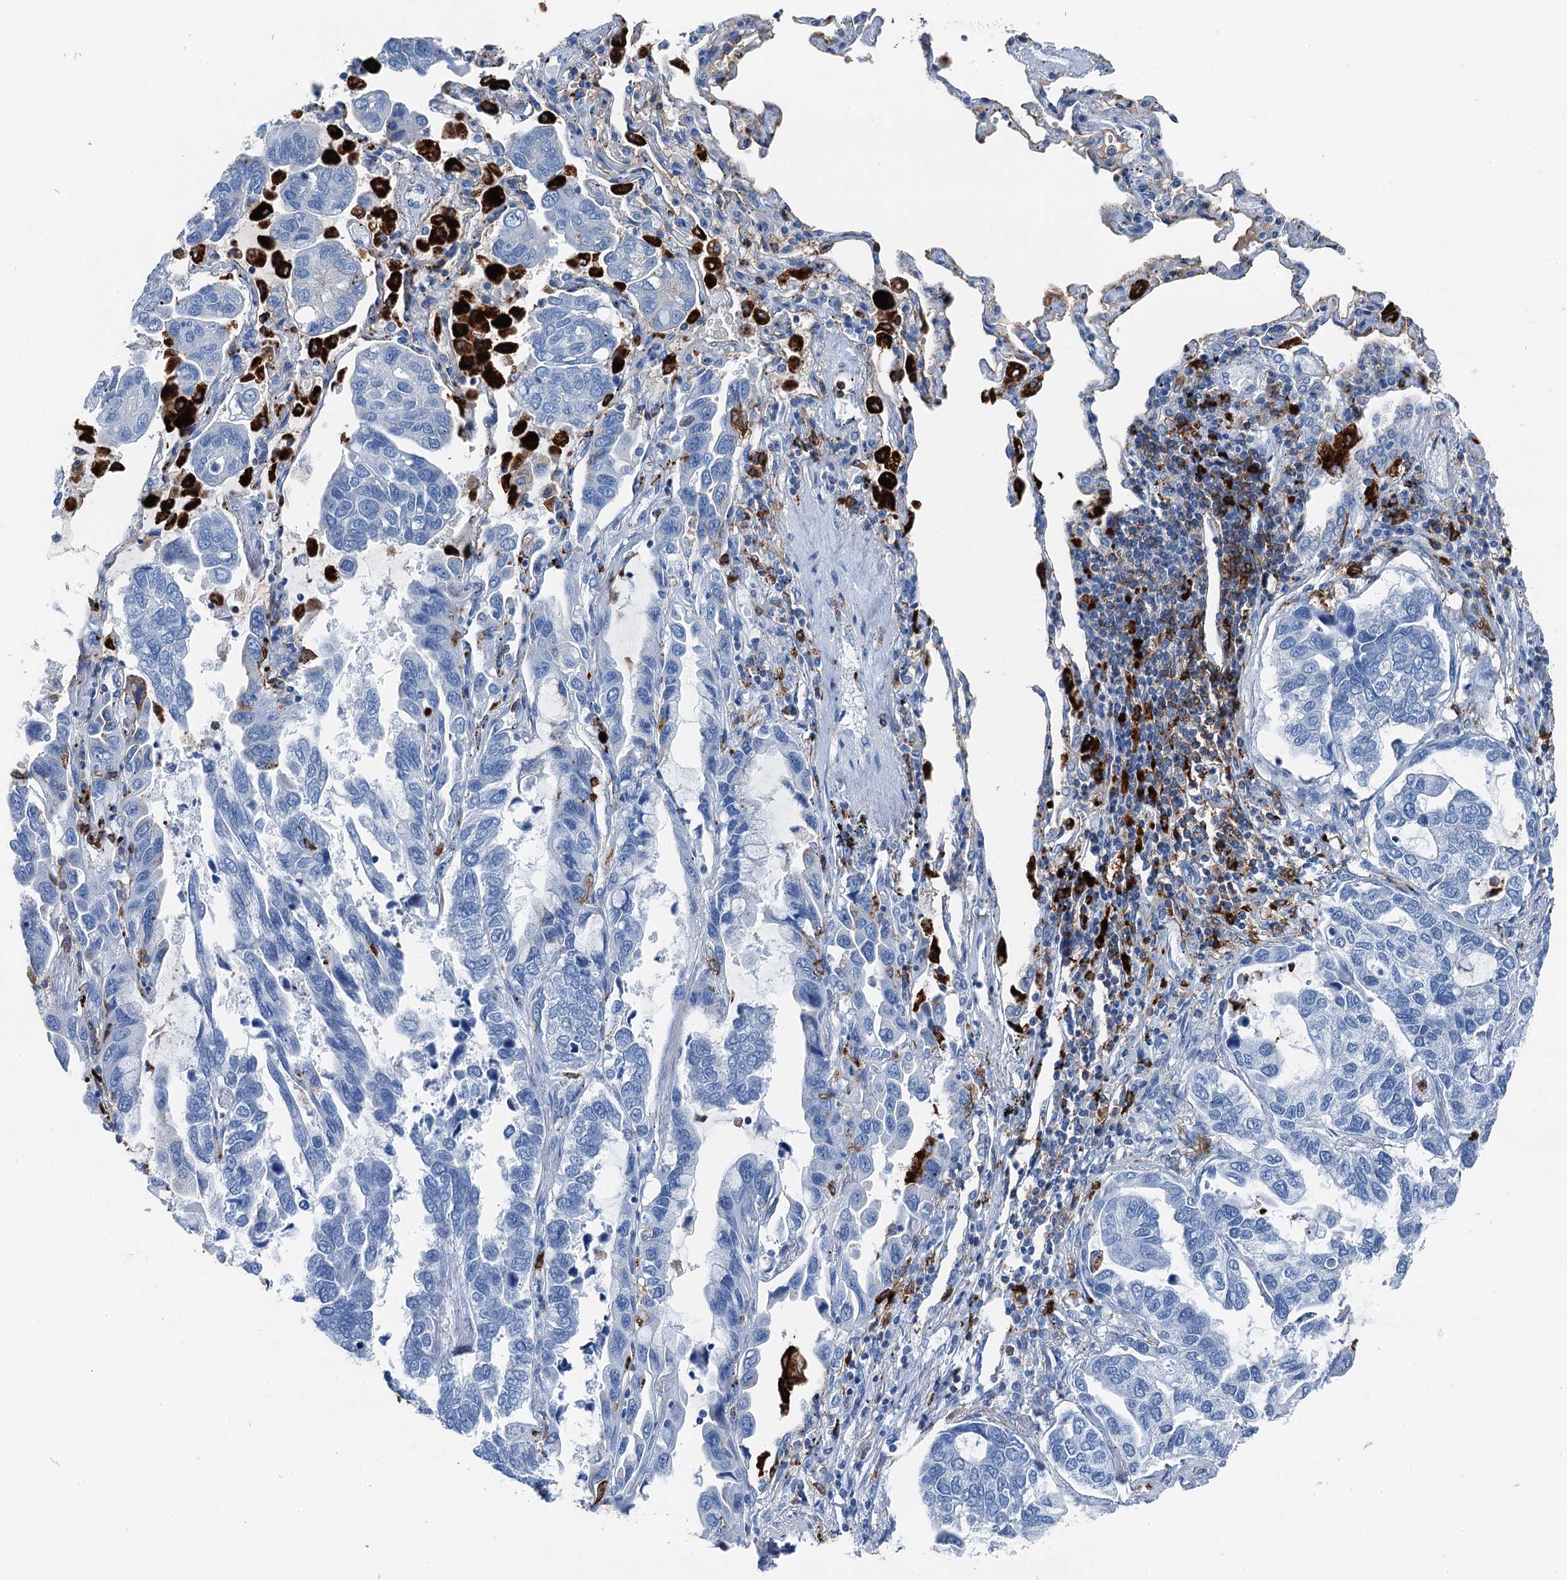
{"staining": {"intensity": "negative", "quantity": "none", "location": "none"}, "tissue": "lung cancer", "cell_type": "Tumor cells", "image_type": "cancer", "snomed": [{"axis": "morphology", "description": "Adenocarcinoma, NOS"}, {"axis": "topography", "description": "Lung"}], "caption": "Histopathology image shows no significant protein staining in tumor cells of lung adenocarcinoma.", "gene": "PLAC8", "patient": {"sex": "male", "age": 64}}